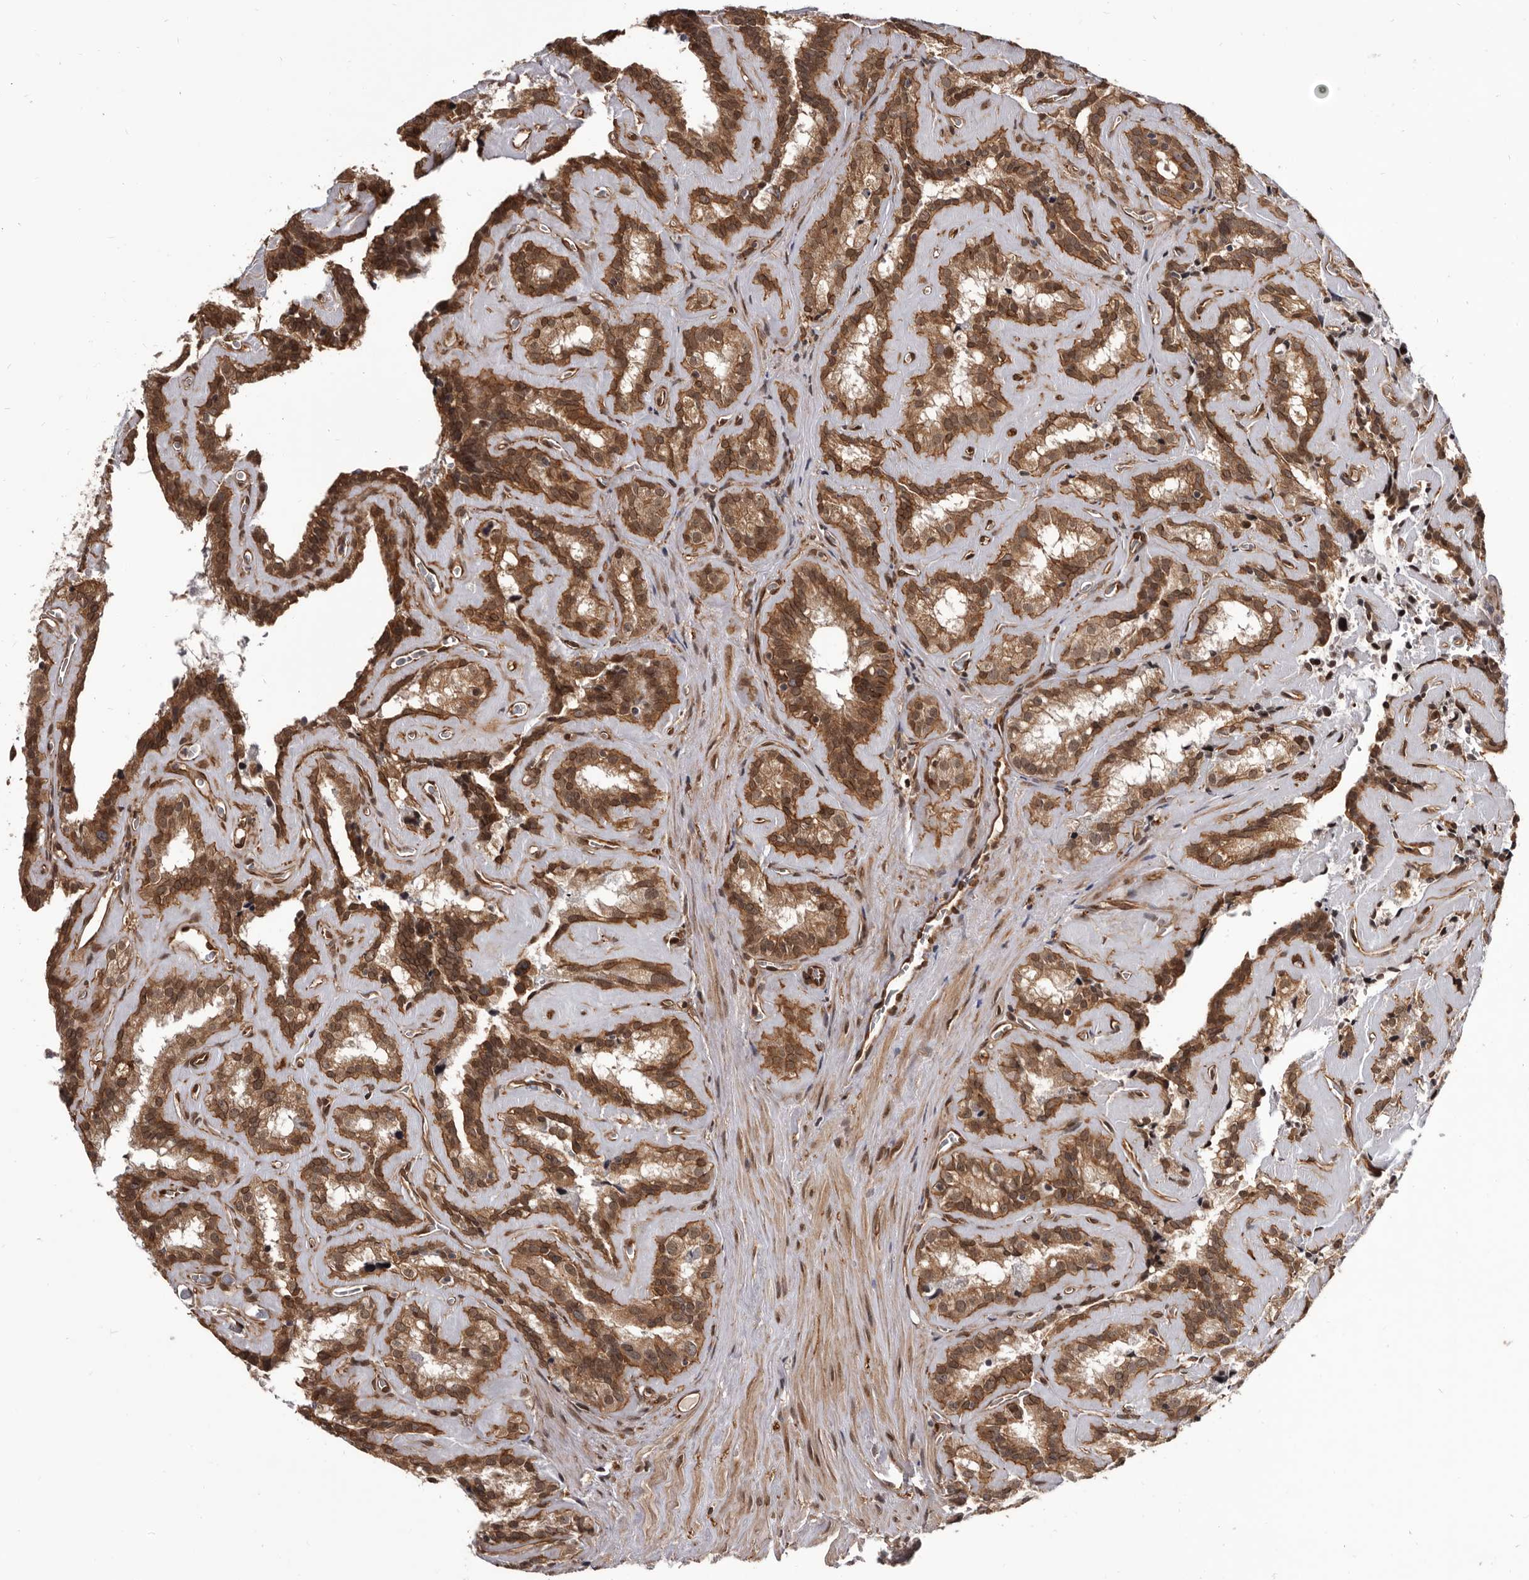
{"staining": {"intensity": "strong", "quantity": ">75%", "location": "cytoplasmic/membranous,nuclear"}, "tissue": "seminal vesicle", "cell_type": "Glandular cells", "image_type": "normal", "snomed": [{"axis": "morphology", "description": "Normal tissue, NOS"}, {"axis": "topography", "description": "Prostate"}, {"axis": "topography", "description": "Seminal veicle"}], "caption": "Protein staining exhibits strong cytoplasmic/membranous,nuclear positivity in about >75% of glandular cells in normal seminal vesicle. The protein of interest is shown in brown color, while the nuclei are stained blue.", "gene": "ADAMTS20", "patient": {"sex": "male", "age": 59}}